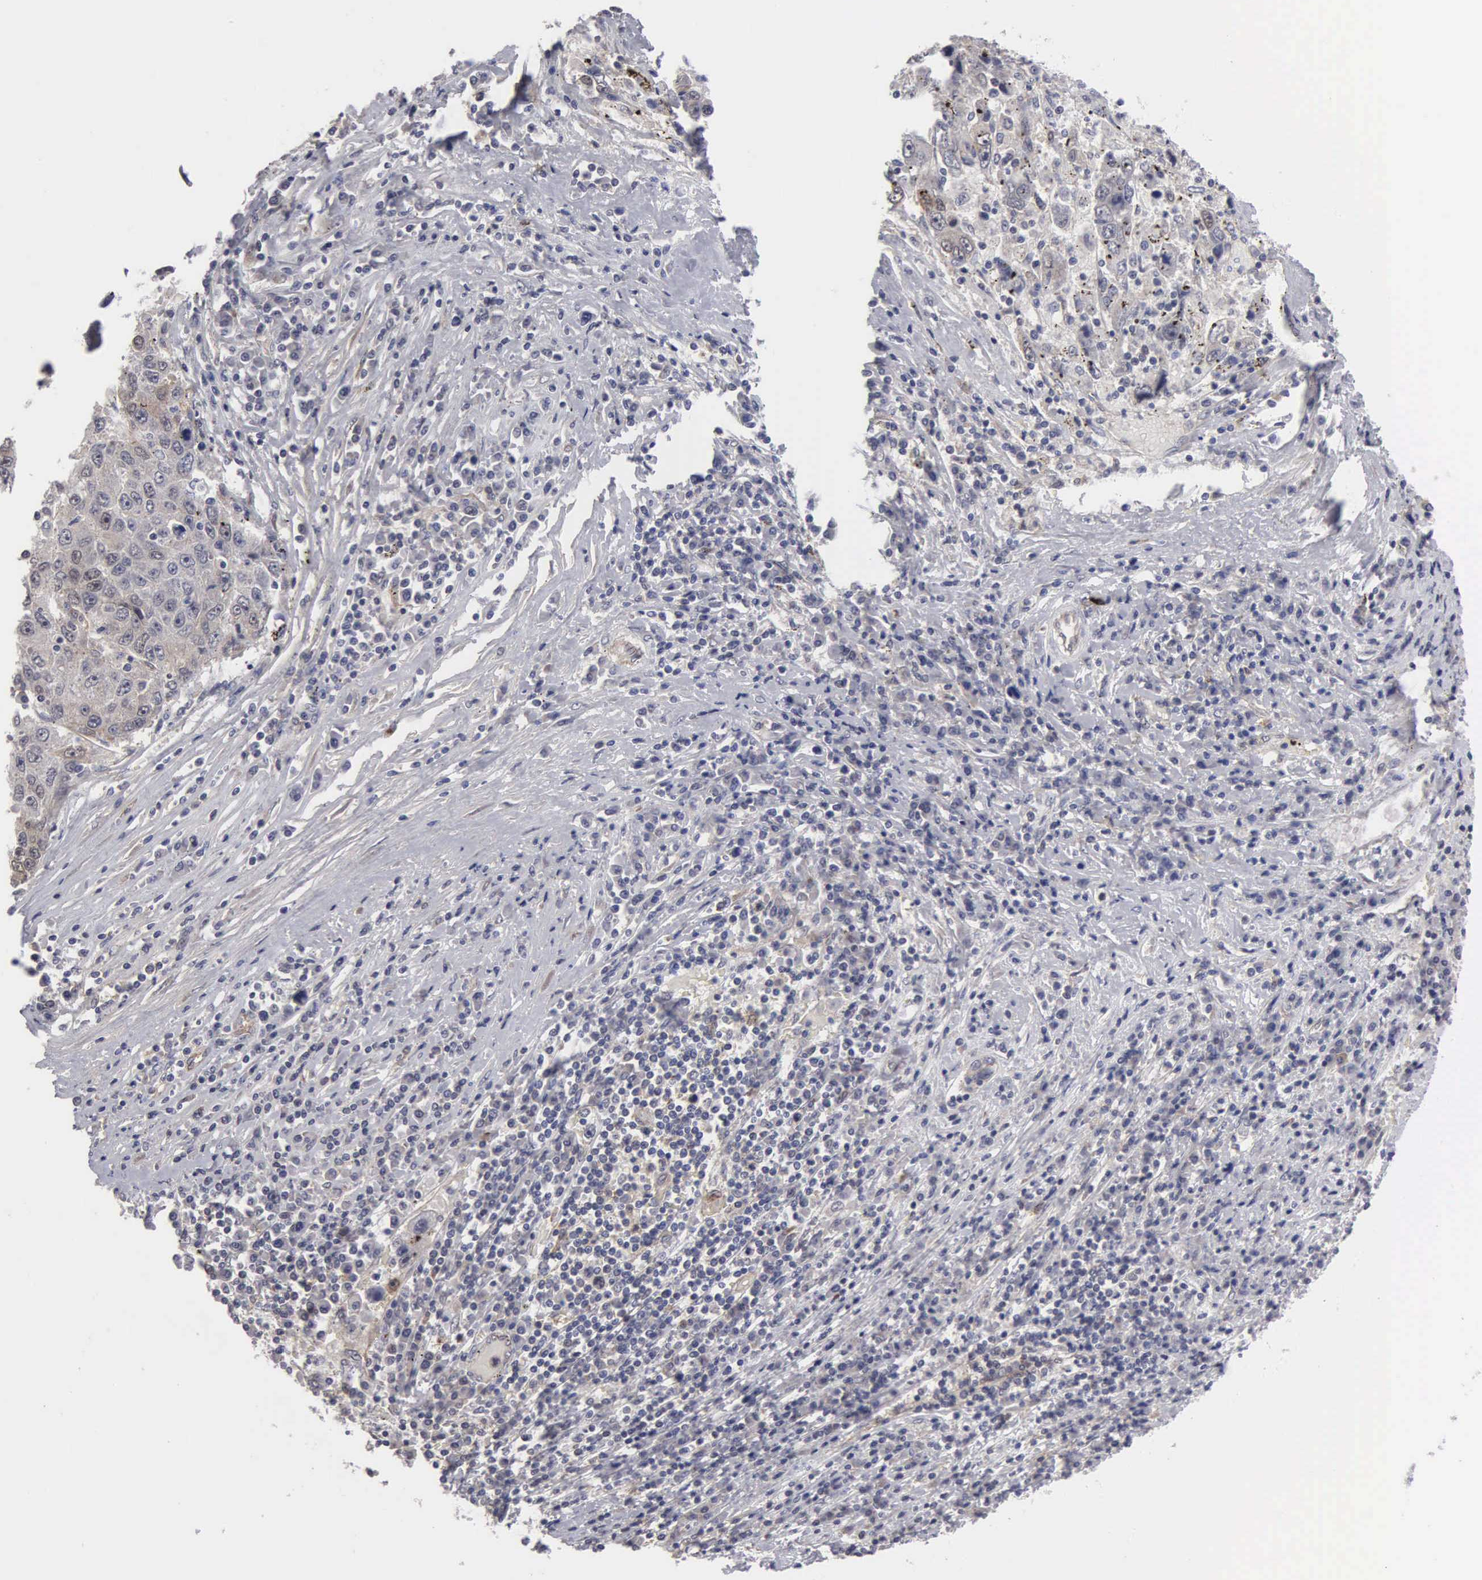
{"staining": {"intensity": "negative", "quantity": "none", "location": "none"}, "tissue": "liver cancer", "cell_type": "Tumor cells", "image_type": "cancer", "snomed": [{"axis": "morphology", "description": "Carcinoma, Hepatocellular, NOS"}, {"axis": "topography", "description": "Liver"}], "caption": "Immunohistochemistry of human hepatocellular carcinoma (liver) reveals no expression in tumor cells.", "gene": "ZBTB33", "patient": {"sex": "male", "age": 49}}